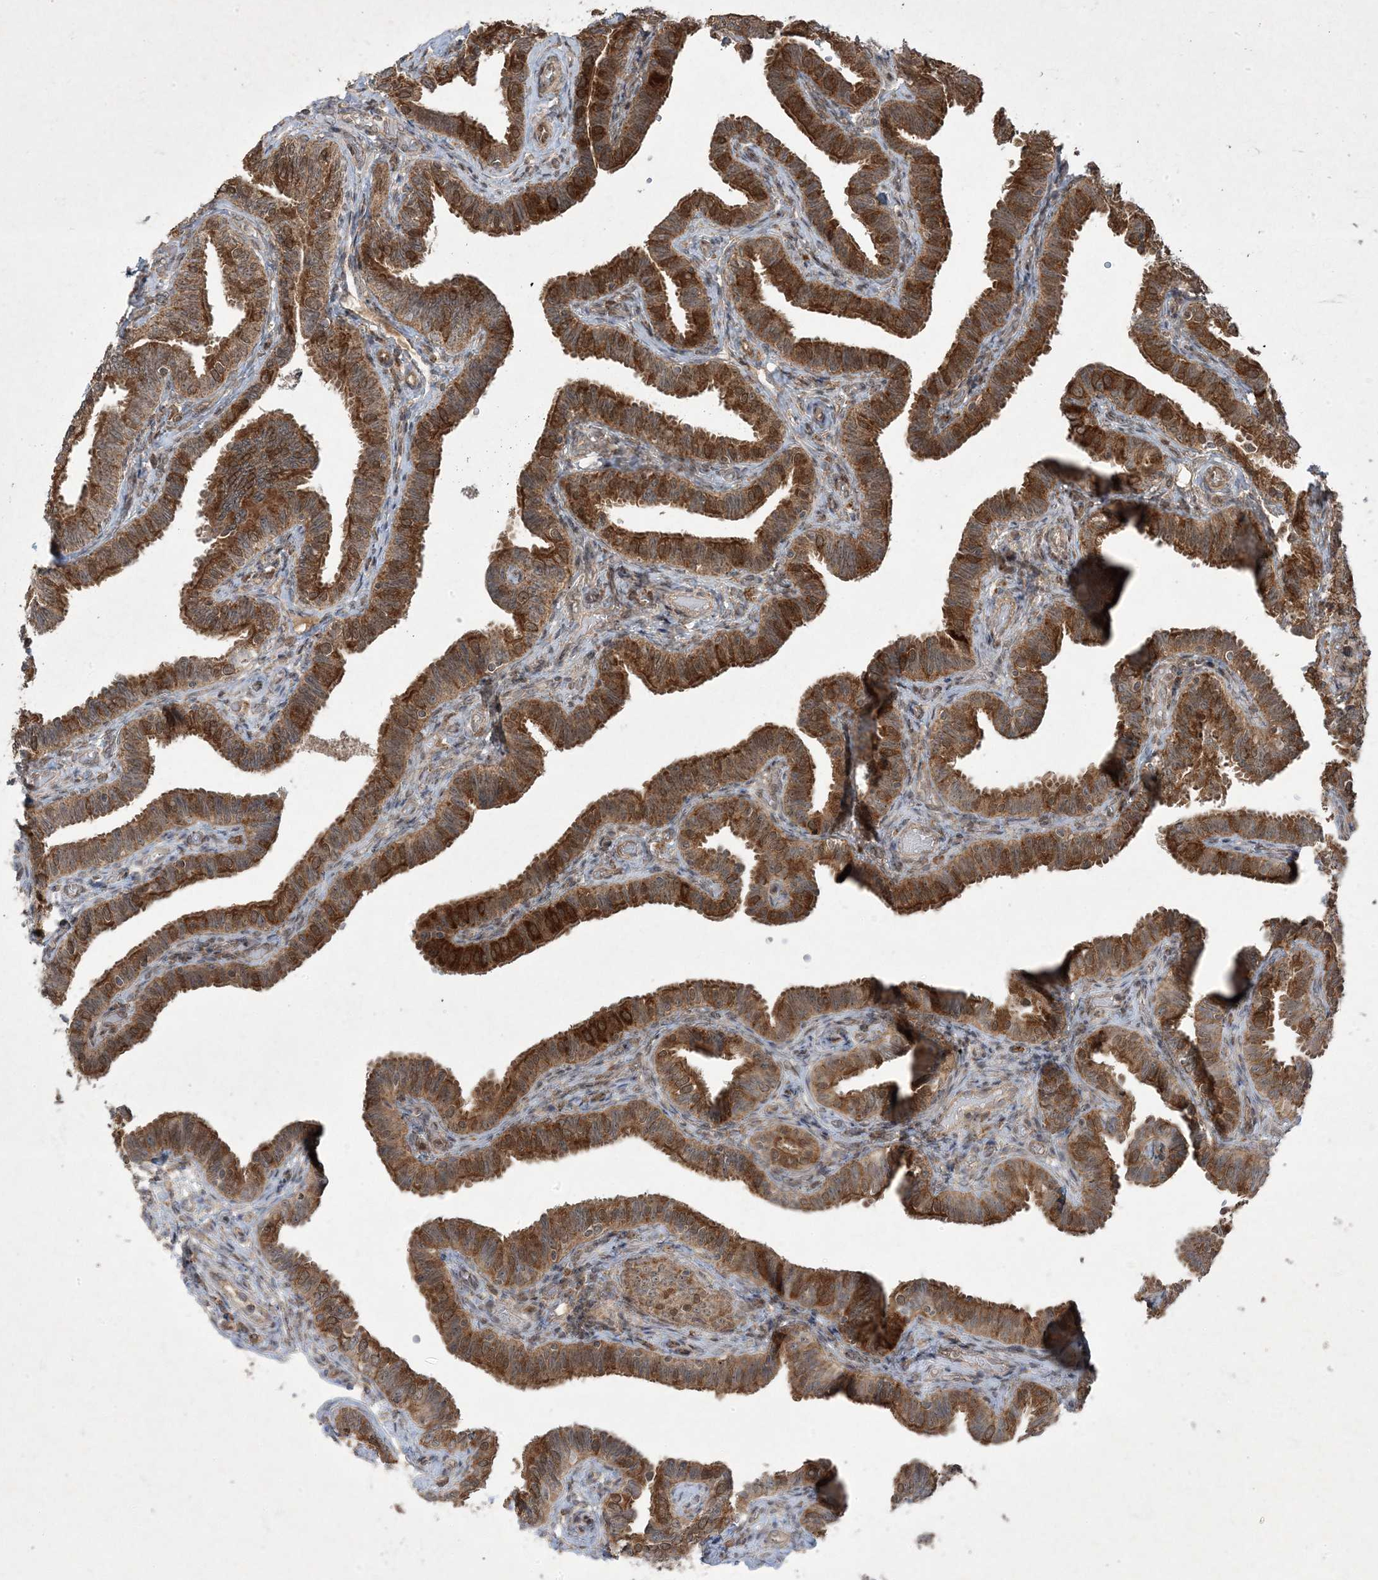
{"staining": {"intensity": "moderate", "quantity": ">75%", "location": "cytoplasmic/membranous,nuclear"}, "tissue": "fallopian tube", "cell_type": "Glandular cells", "image_type": "normal", "snomed": [{"axis": "morphology", "description": "Normal tissue, NOS"}, {"axis": "topography", "description": "Fallopian tube"}], "caption": "About >75% of glandular cells in normal human fallopian tube demonstrate moderate cytoplasmic/membranous,nuclear protein staining as visualized by brown immunohistochemical staining.", "gene": "PLEKHM2", "patient": {"sex": "female", "age": 39}}